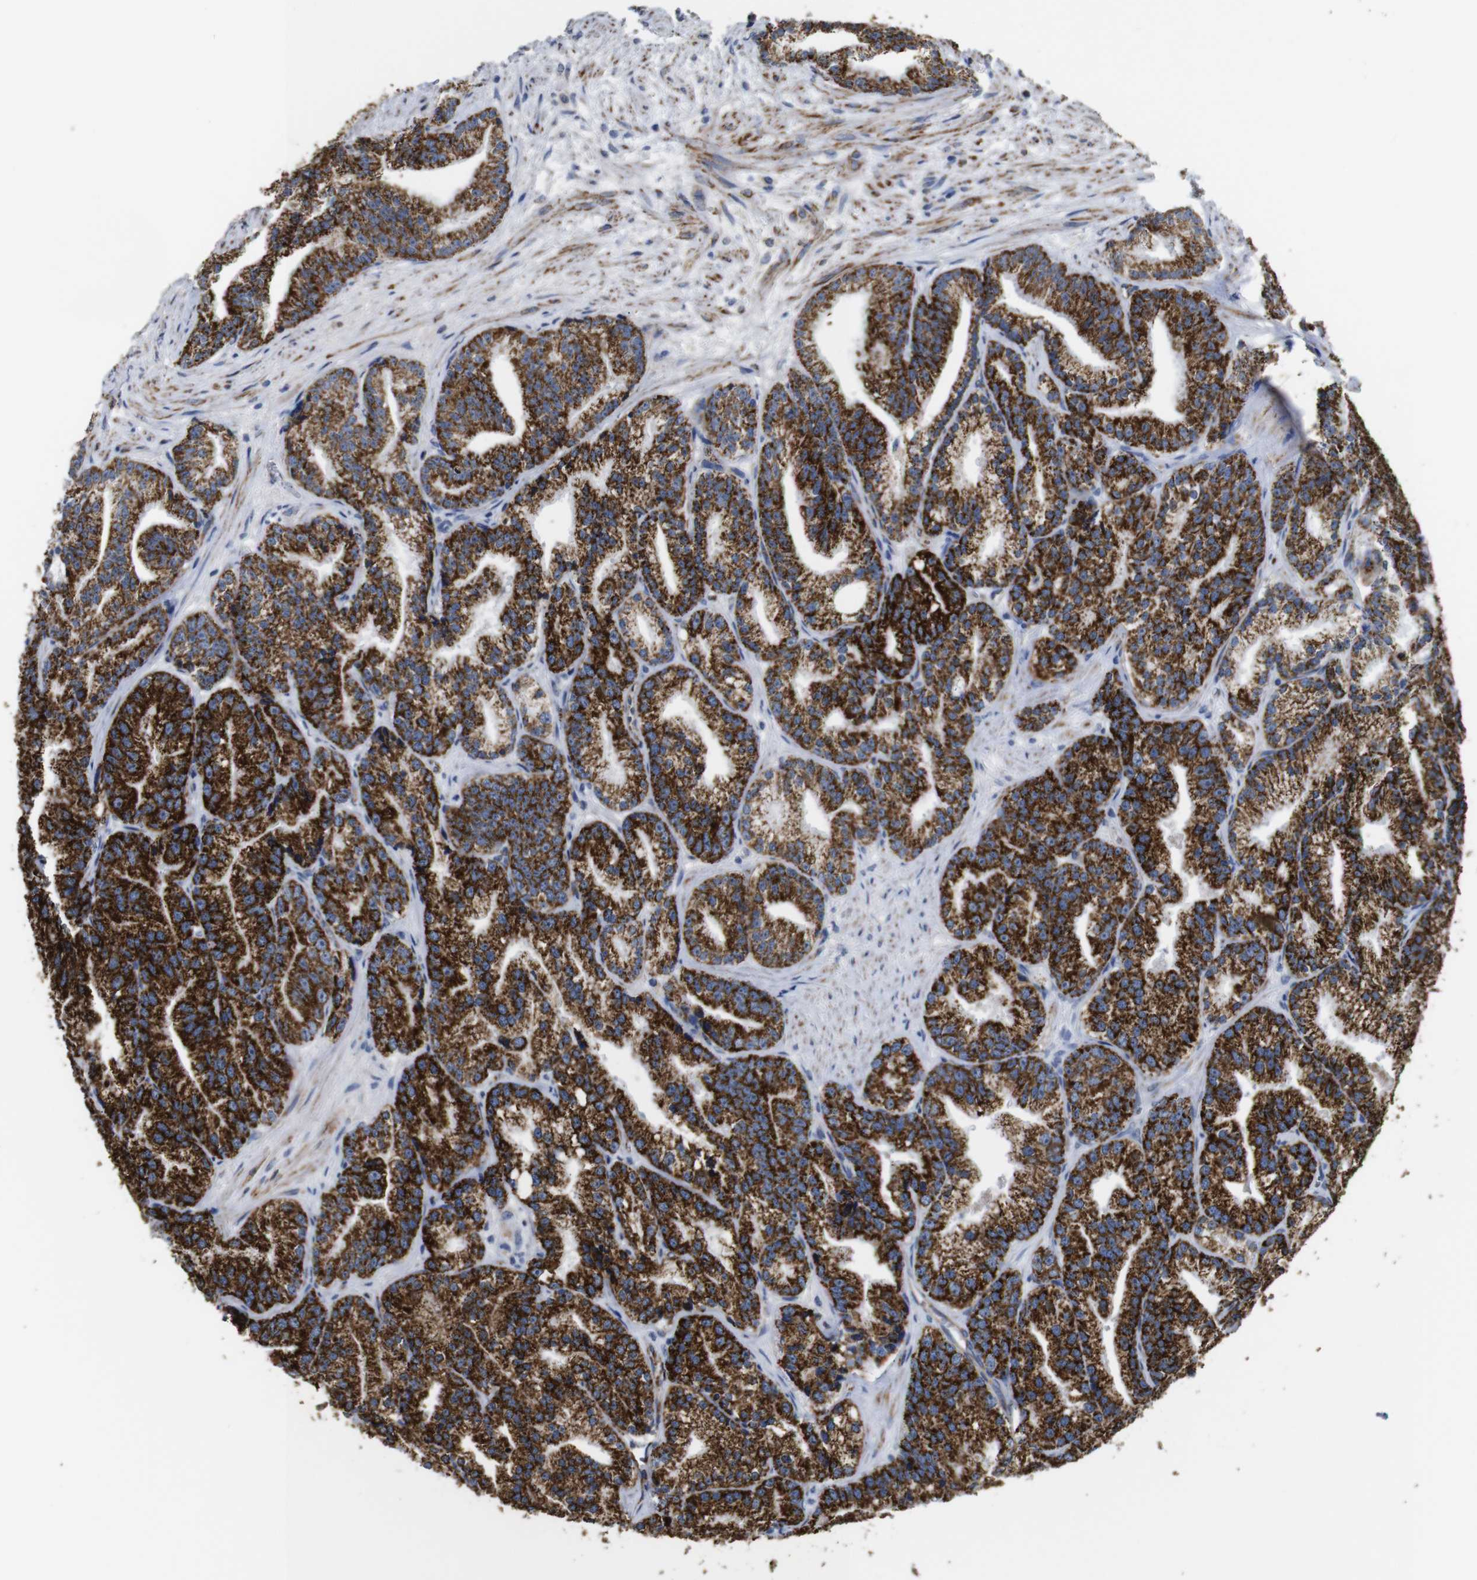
{"staining": {"intensity": "strong", "quantity": ">75%", "location": "cytoplasmic/membranous"}, "tissue": "prostate cancer", "cell_type": "Tumor cells", "image_type": "cancer", "snomed": [{"axis": "morphology", "description": "Adenocarcinoma, Low grade"}, {"axis": "topography", "description": "Prostate"}], "caption": "A high-resolution photomicrograph shows immunohistochemistry staining of prostate low-grade adenocarcinoma, which exhibits strong cytoplasmic/membranous expression in approximately >75% of tumor cells. (IHC, brightfield microscopy, high magnification).", "gene": "MAOA", "patient": {"sex": "male", "age": 89}}